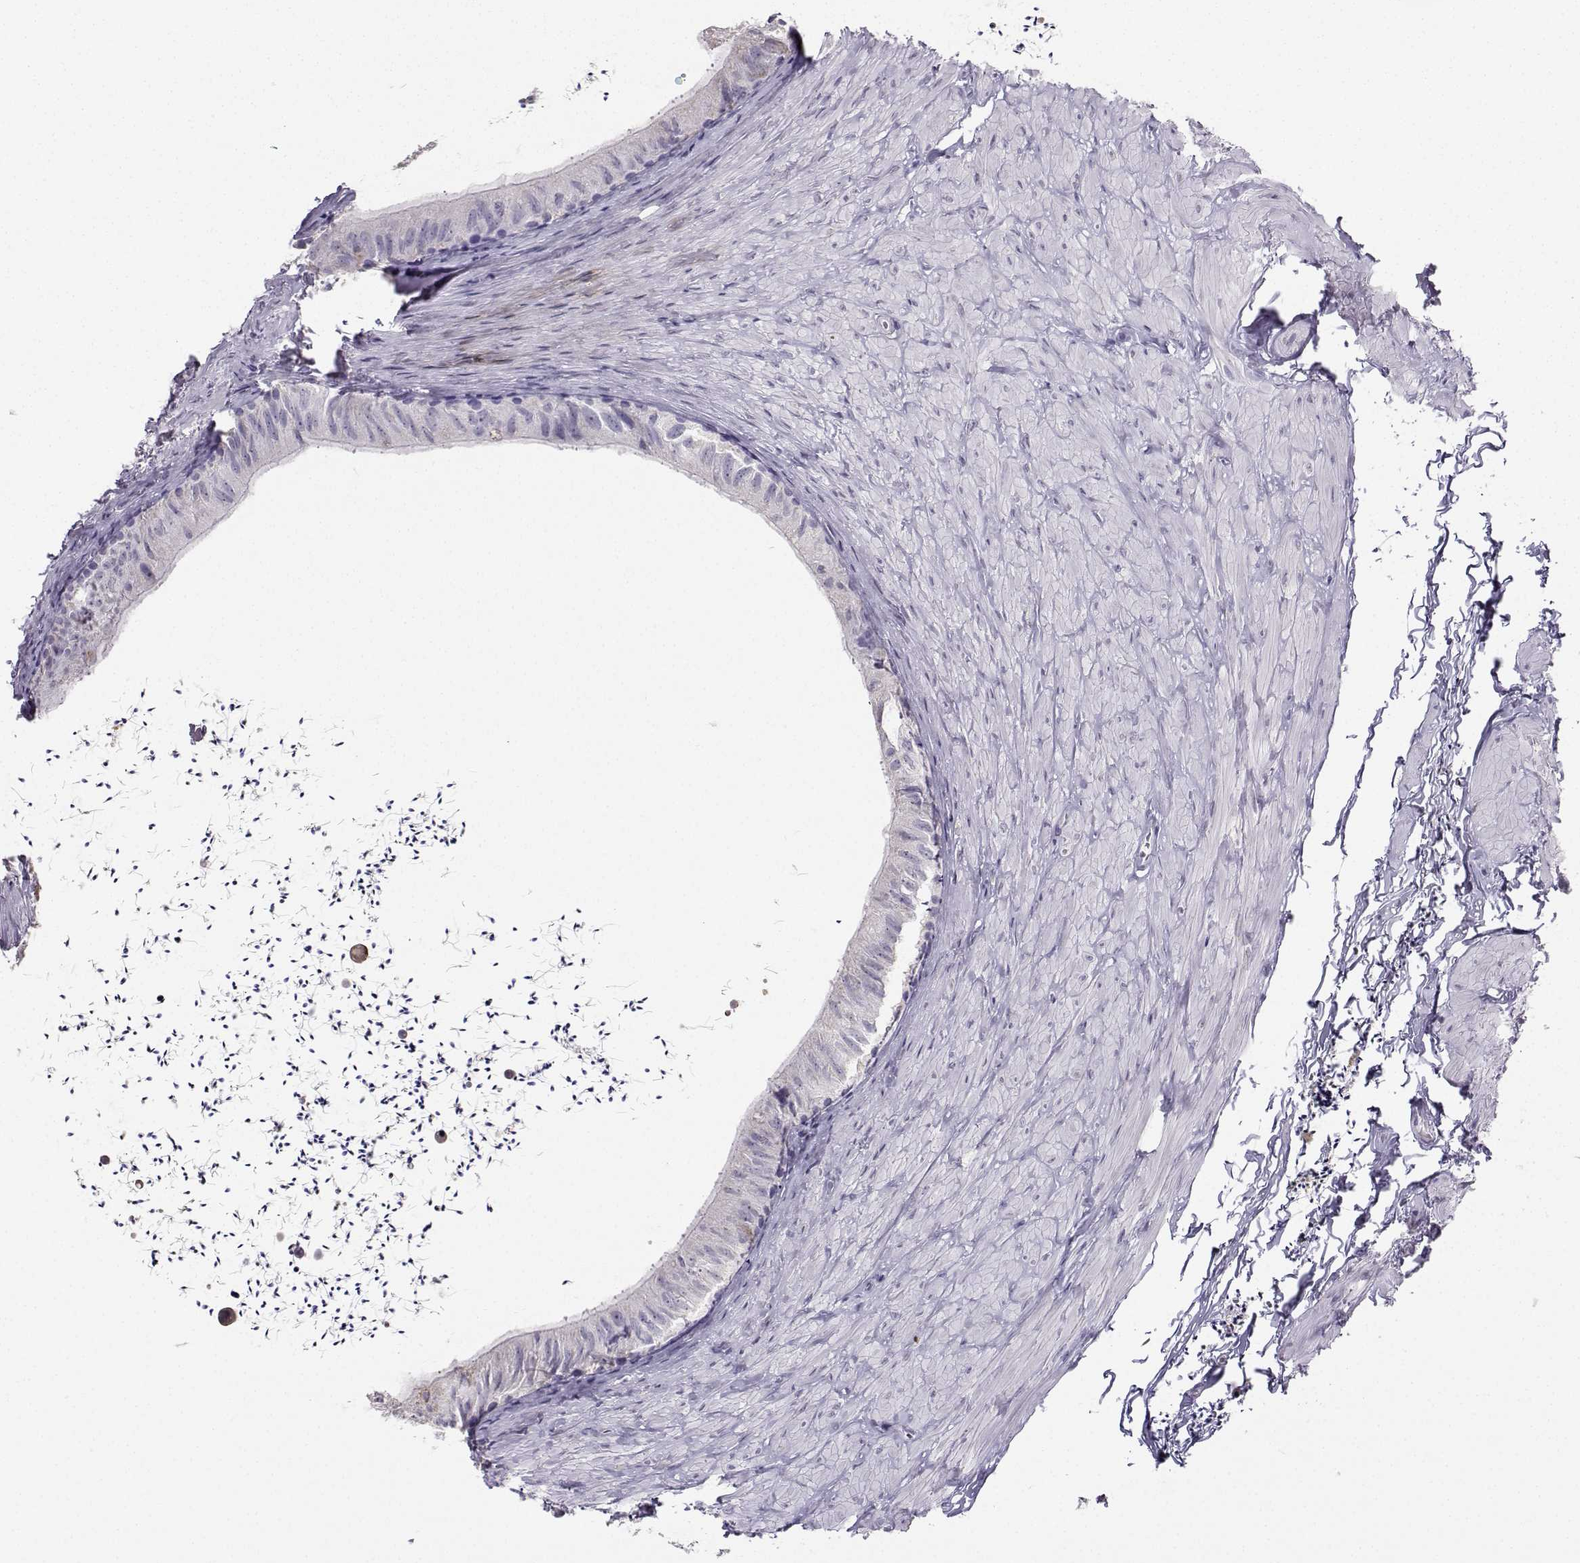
{"staining": {"intensity": "negative", "quantity": "none", "location": "none"}, "tissue": "epididymis", "cell_type": "Glandular cells", "image_type": "normal", "snomed": [{"axis": "morphology", "description": "Normal tissue, NOS"}, {"axis": "topography", "description": "Epididymis"}], "caption": "High magnification brightfield microscopy of benign epididymis stained with DAB (3,3'-diaminobenzidine) (brown) and counterstained with hematoxylin (blue): glandular cells show no significant positivity. (DAB (3,3'-diaminobenzidine) immunohistochemistry (IHC), high magnification).", "gene": "AVP", "patient": {"sex": "male", "age": 32}}